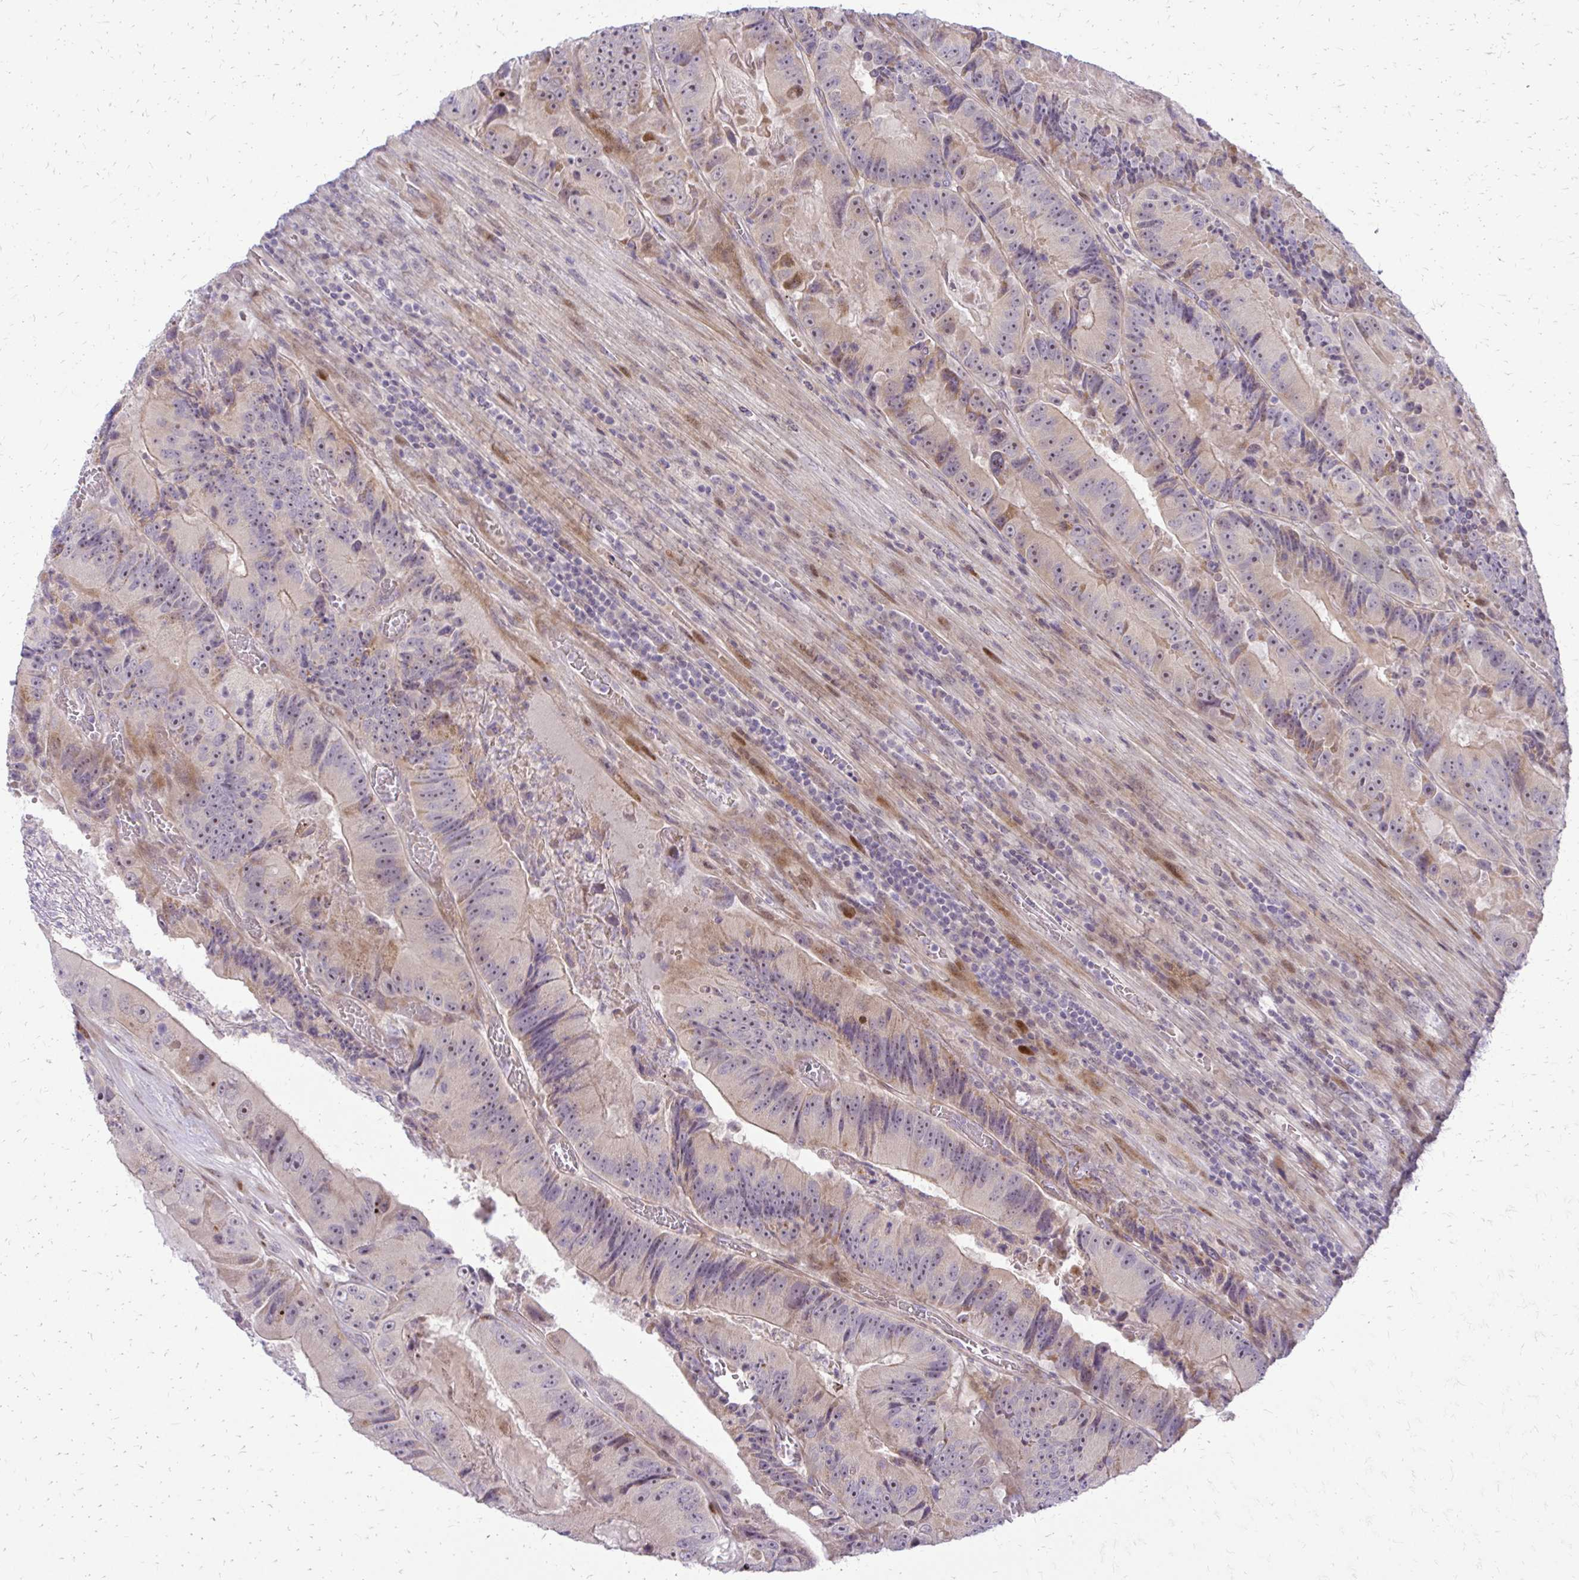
{"staining": {"intensity": "weak", "quantity": "25%-75%", "location": "cytoplasmic/membranous,nuclear"}, "tissue": "colorectal cancer", "cell_type": "Tumor cells", "image_type": "cancer", "snomed": [{"axis": "morphology", "description": "Adenocarcinoma, NOS"}, {"axis": "topography", "description": "Colon"}], "caption": "Colorectal adenocarcinoma stained with immunohistochemistry (IHC) displays weak cytoplasmic/membranous and nuclear staining in approximately 25%-75% of tumor cells. (brown staining indicates protein expression, while blue staining denotes nuclei).", "gene": "PPDPFL", "patient": {"sex": "female", "age": 86}}